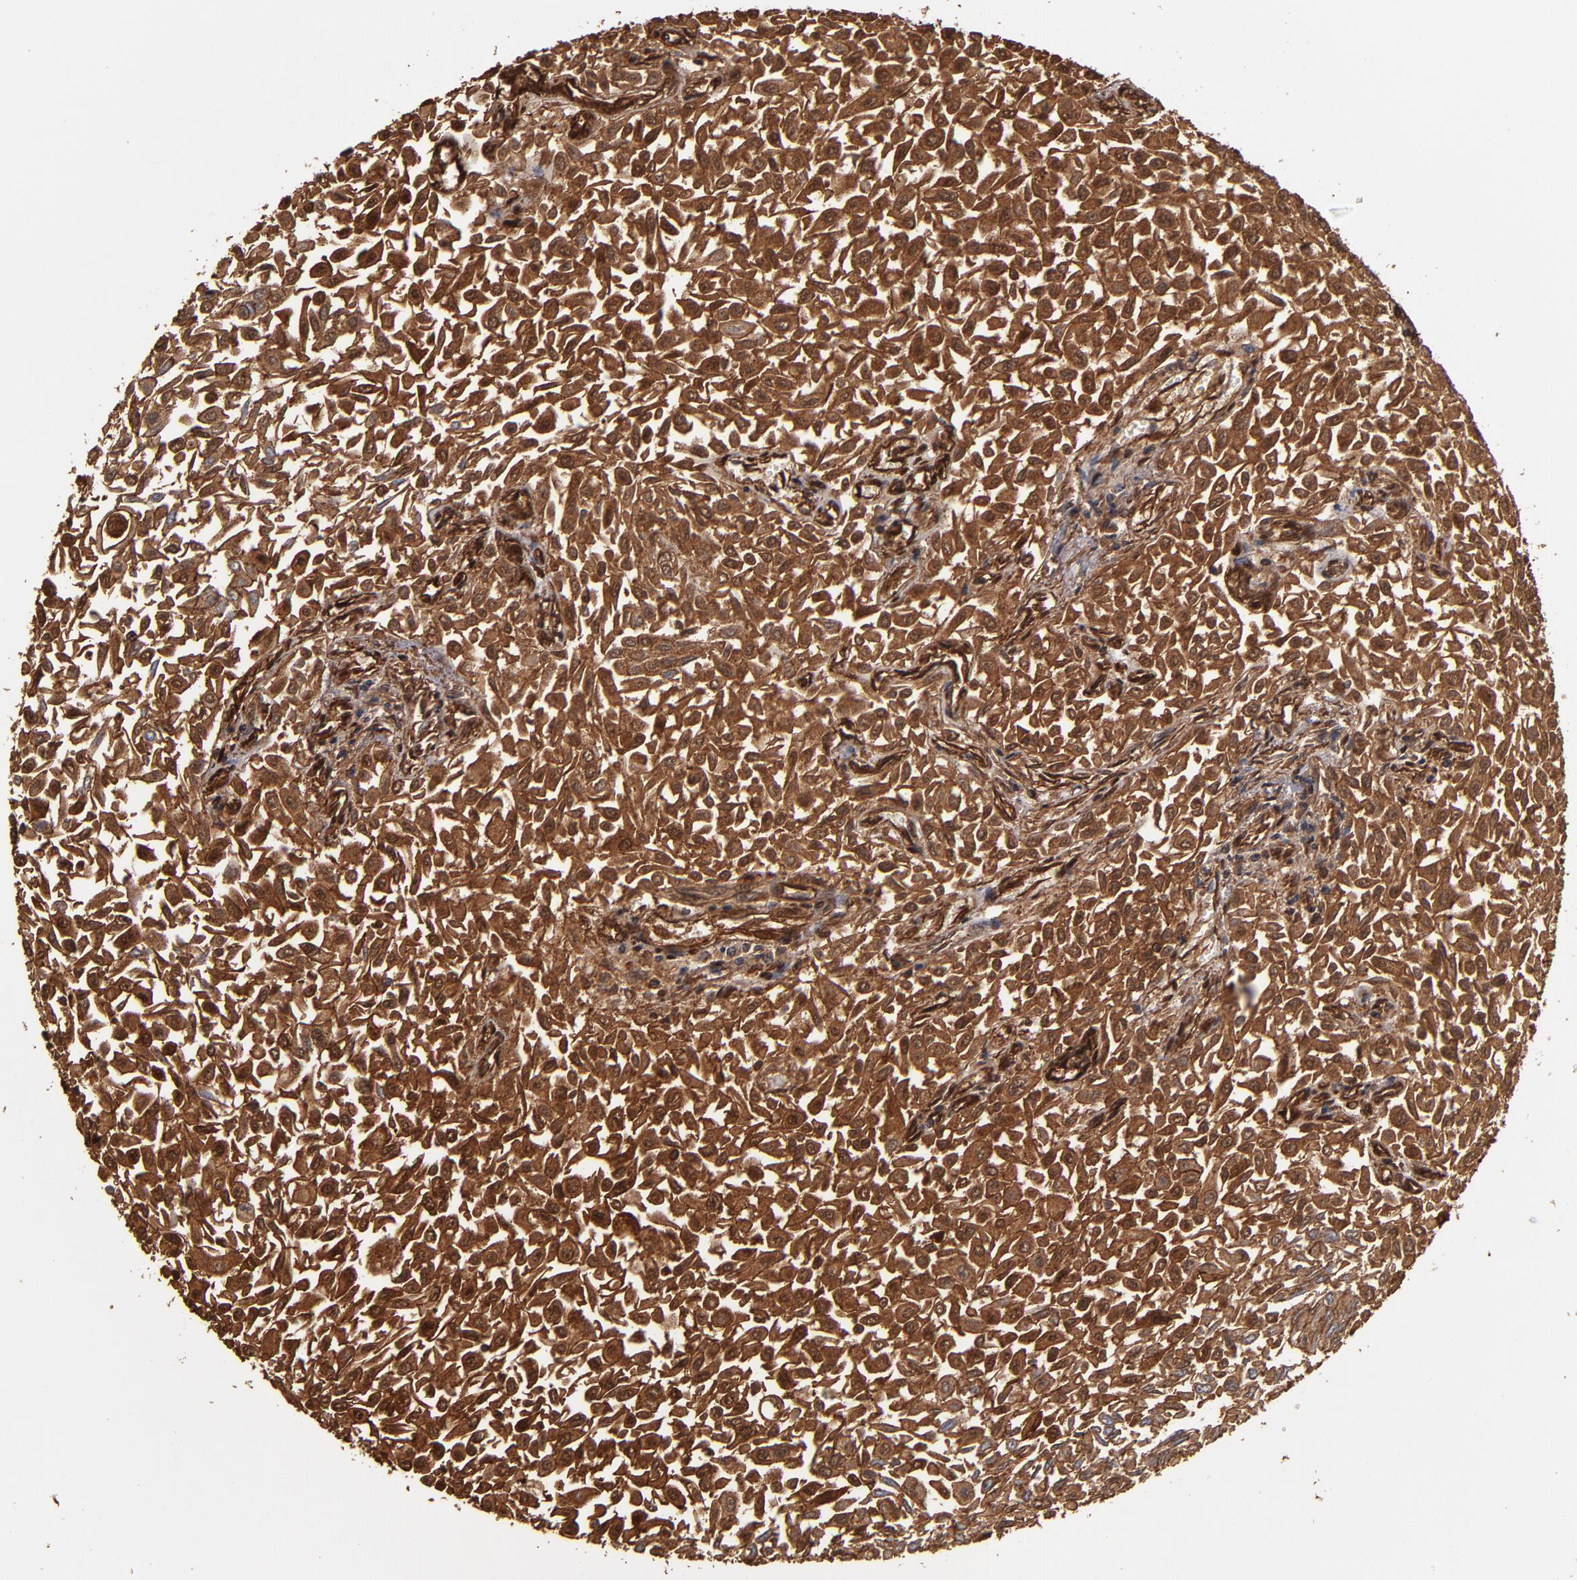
{"staining": {"intensity": "moderate", "quantity": ">75%", "location": "cytoplasmic/membranous"}, "tissue": "urothelial cancer", "cell_type": "Tumor cells", "image_type": "cancer", "snomed": [{"axis": "morphology", "description": "Urothelial carcinoma, Low grade"}, {"axis": "topography", "description": "Urinary bladder"}], "caption": "This is an image of IHC staining of urothelial cancer, which shows moderate staining in the cytoplasmic/membranous of tumor cells.", "gene": "ACTN4", "patient": {"sex": "male", "age": 64}}